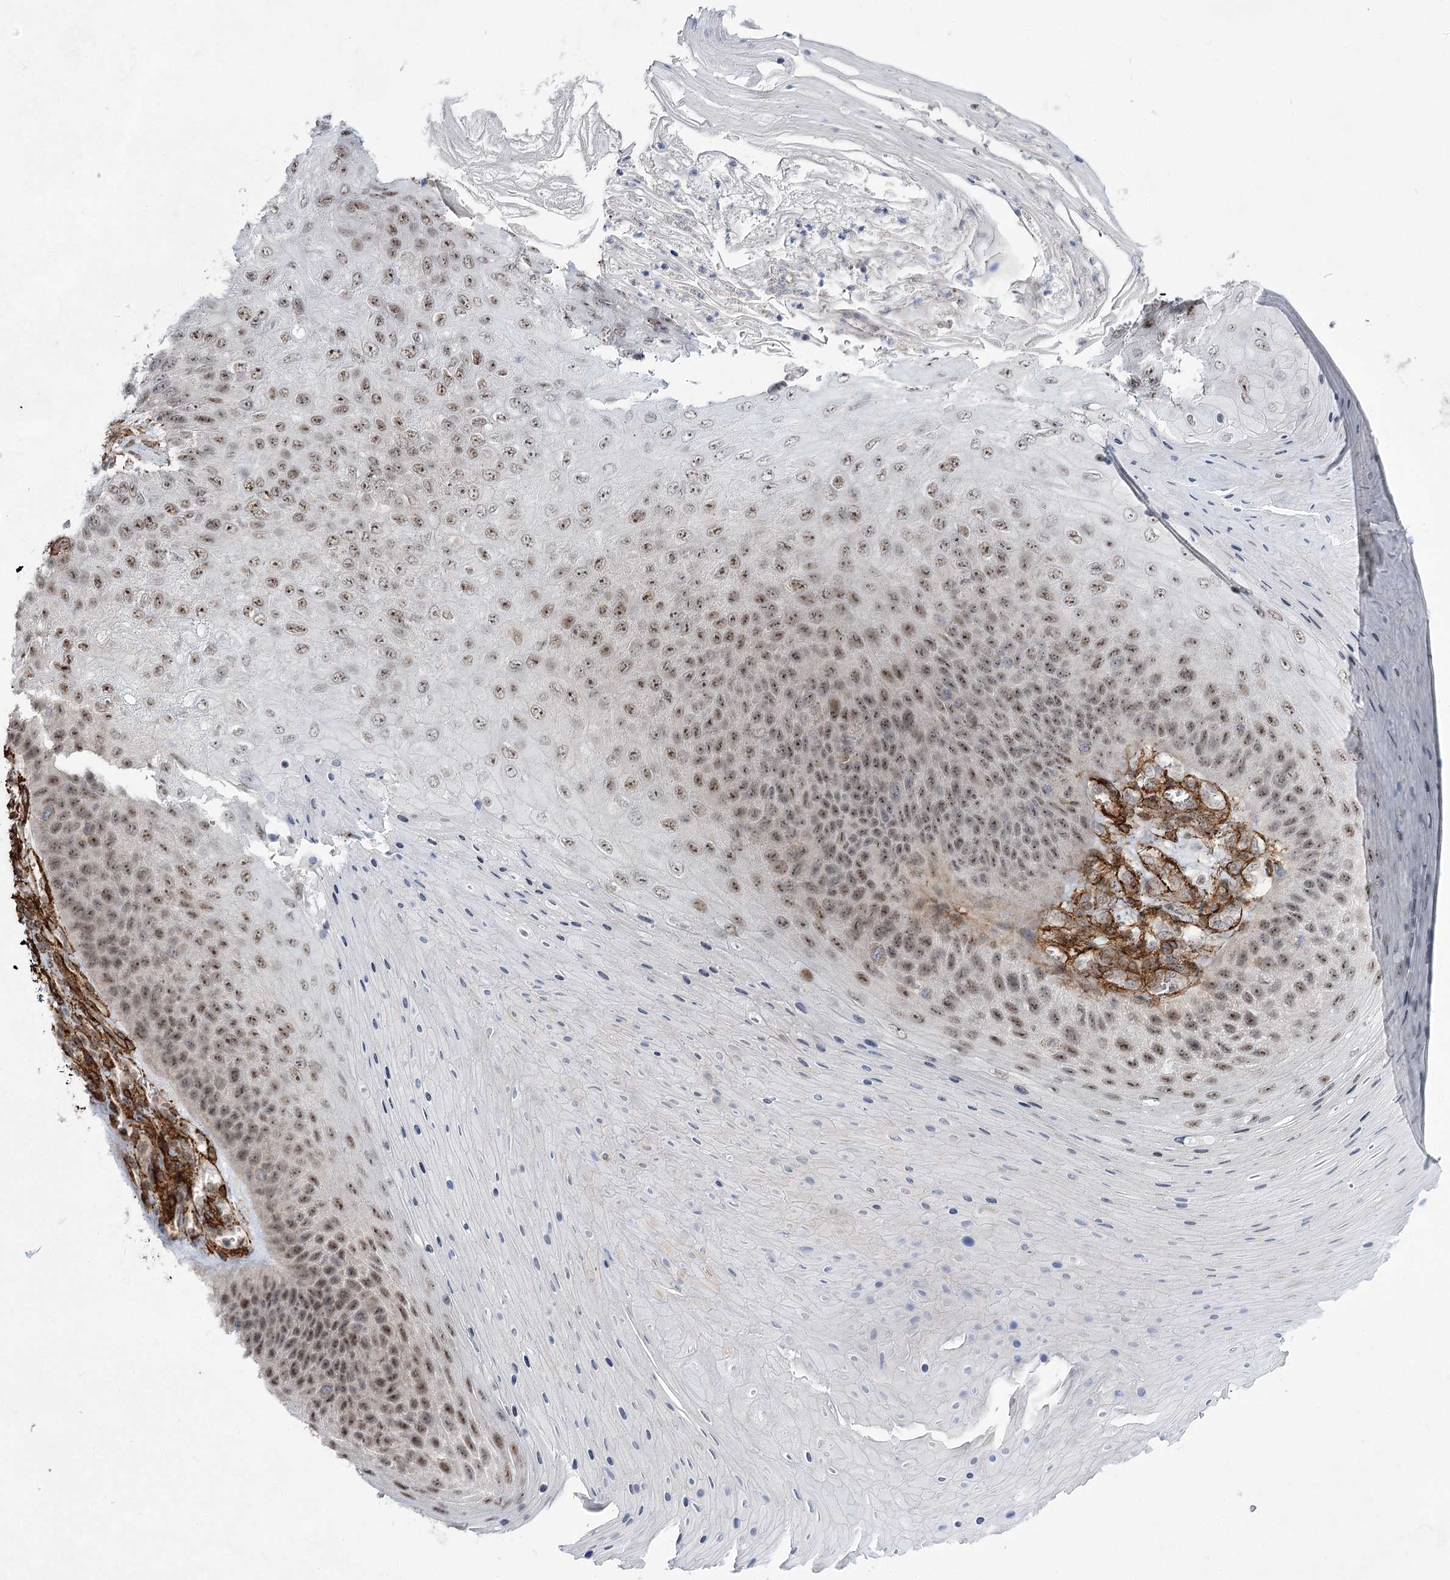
{"staining": {"intensity": "moderate", "quantity": ">75%", "location": "nuclear"}, "tissue": "skin cancer", "cell_type": "Tumor cells", "image_type": "cancer", "snomed": [{"axis": "morphology", "description": "Squamous cell carcinoma, NOS"}, {"axis": "topography", "description": "Skin"}], "caption": "Skin squamous cell carcinoma tissue exhibits moderate nuclear staining in about >75% of tumor cells, visualized by immunohistochemistry.", "gene": "CWF19L1", "patient": {"sex": "female", "age": 88}}